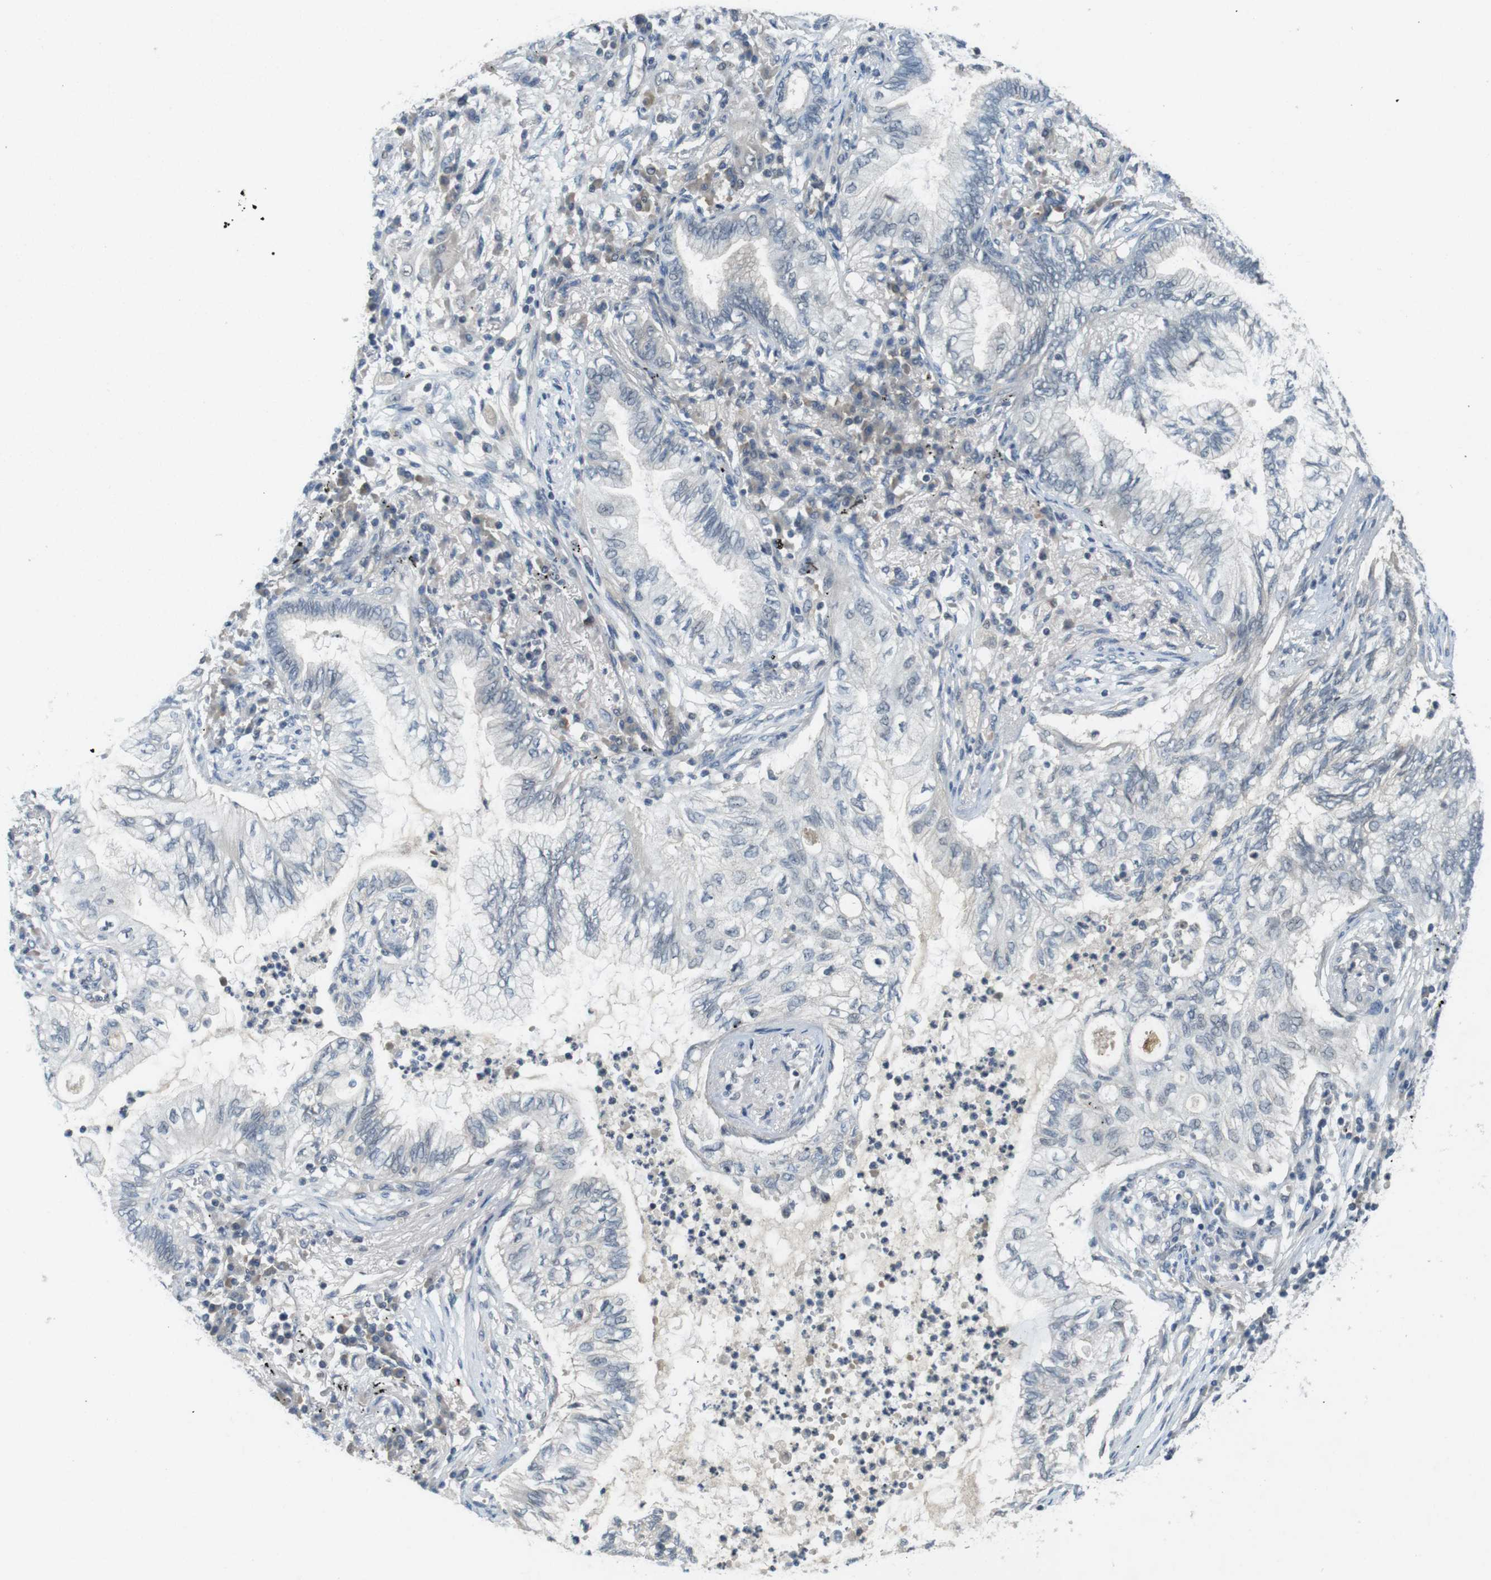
{"staining": {"intensity": "negative", "quantity": "none", "location": "none"}, "tissue": "lung cancer", "cell_type": "Tumor cells", "image_type": "cancer", "snomed": [{"axis": "morphology", "description": "Normal tissue, NOS"}, {"axis": "morphology", "description": "Adenocarcinoma, NOS"}, {"axis": "topography", "description": "Bronchus"}, {"axis": "topography", "description": "Lung"}], "caption": "The photomicrograph displays no significant positivity in tumor cells of lung cancer (adenocarcinoma).", "gene": "MAPKAPK5", "patient": {"sex": "female", "age": 70}}